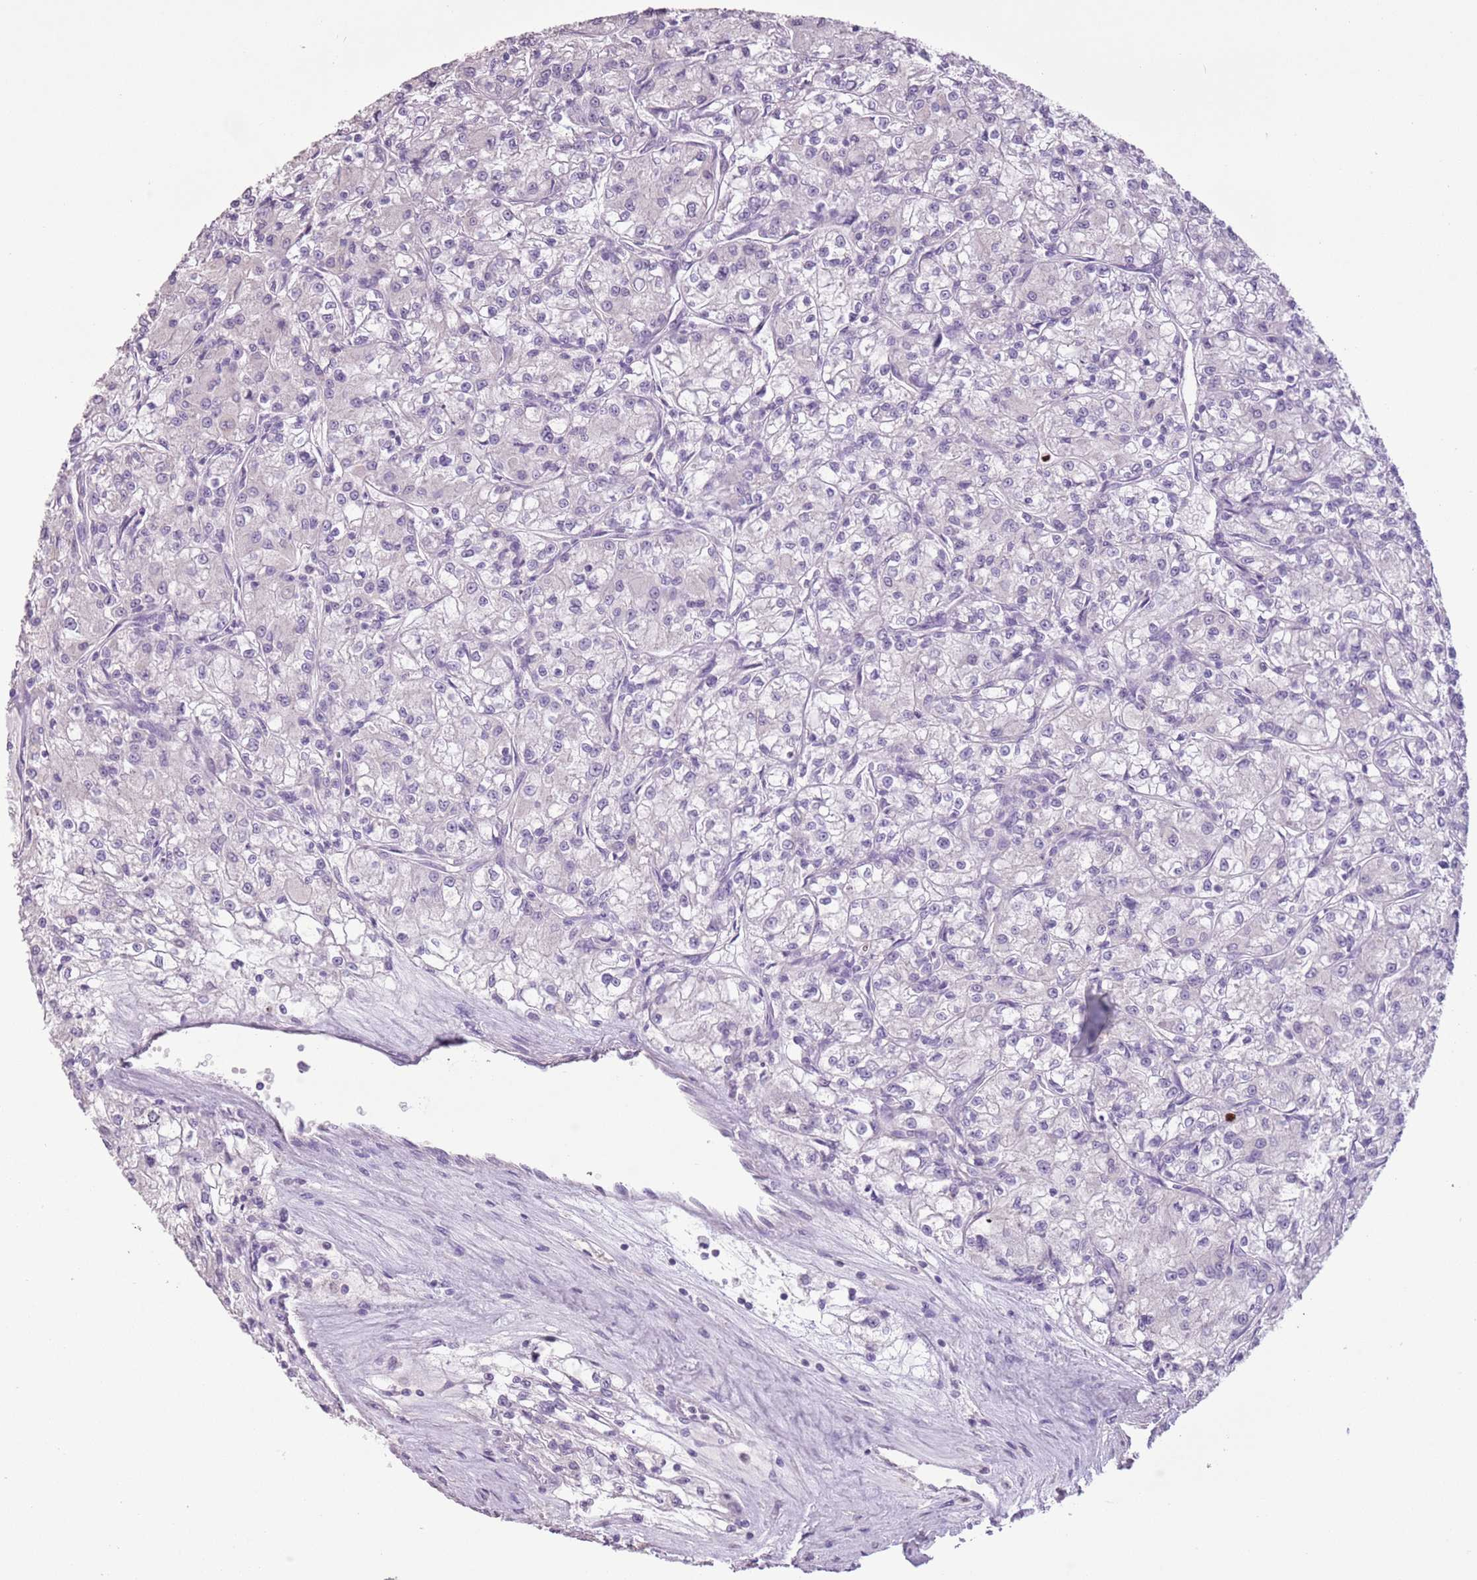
{"staining": {"intensity": "negative", "quantity": "none", "location": "none"}, "tissue": "renal cancer", "cell_type": "Tumor cells", "image_type": "cancer", "snomed": [{"axis": "morphology", "description": "Adenocarcinoma, NOS"}, {"axis": "topography", "description": "Kidney"}], "caption": "Immunohistochemistry (IHC) of human adenocarcinoma (renal) displays no staining in tumor cells.", "gene": "CELF6", "patient": {"sex": "female", "age": 59}}